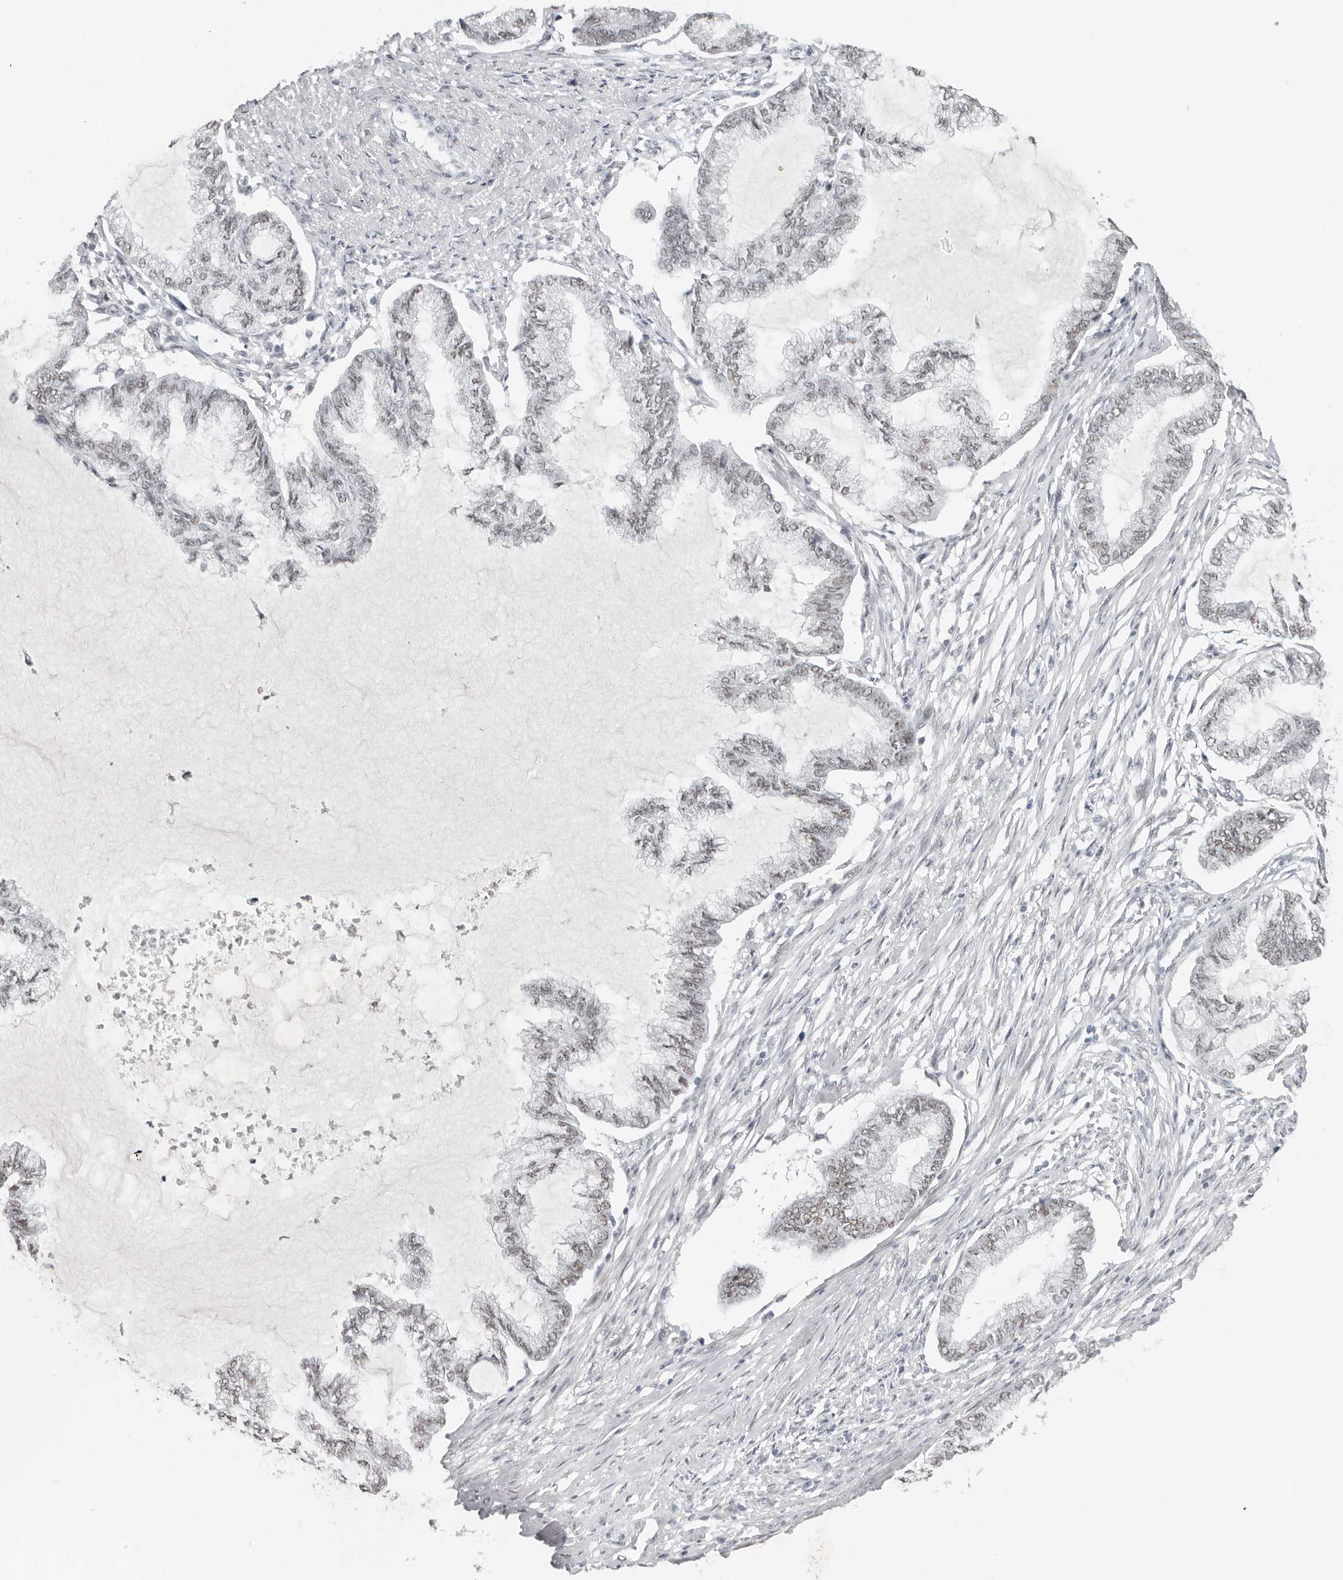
{"staining": {"intensity": "negative", "quantity": "none", "location": "none"}, "tissue": "endometrial cancer", "cell_type": "Tumor cells", "image_type": "cancer", "snomed": [{"axis": "morphology", "description": "Adenocarcinoma, NOS"}, {"axis": "topography", "description": "Endometrium"}], "caption": "DAB immunohistochemical staining of human adenocarcinoma (endometrial) shows no significant positivity in tumor cells.", "gene": "LARP7", "patient": {"sex": "female", "age": 86}}